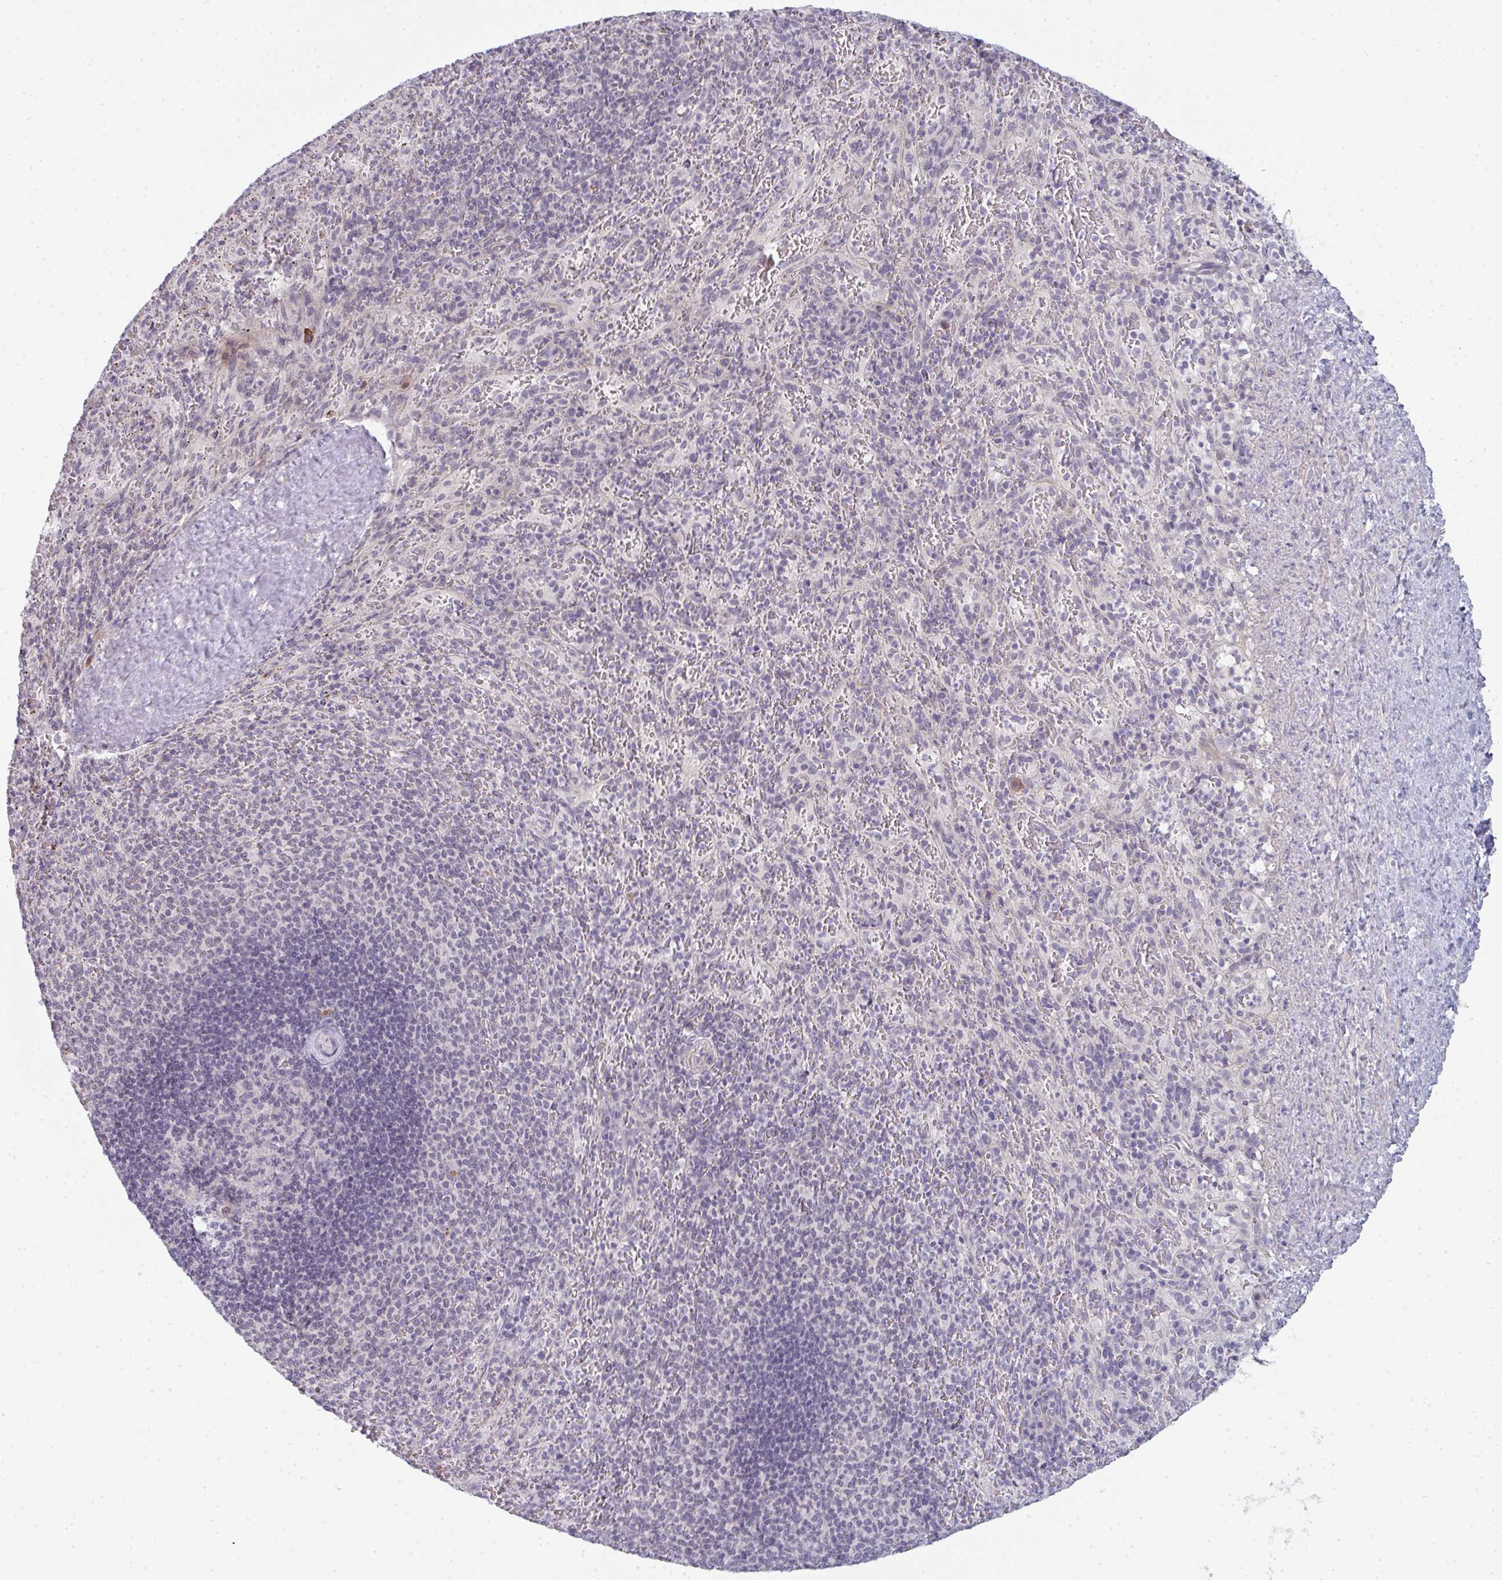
{"staining": {"intensity": "negative", "quantity": "none", "location": "none"}, "tissue": "spleen", "cell_type": "Cells in red pulp", "image_type": "normal", "snomed": [{"axis": "morphology", "description": "Normal tissue, NOS"}, {"axis": "topography", "description": "Spleen"}], "caption": "Image shows no protein positivity in cells in red pulp of unremarkable spleen.", "gene": "TEX33", "patient": {"sex": "male", "age": 57}}